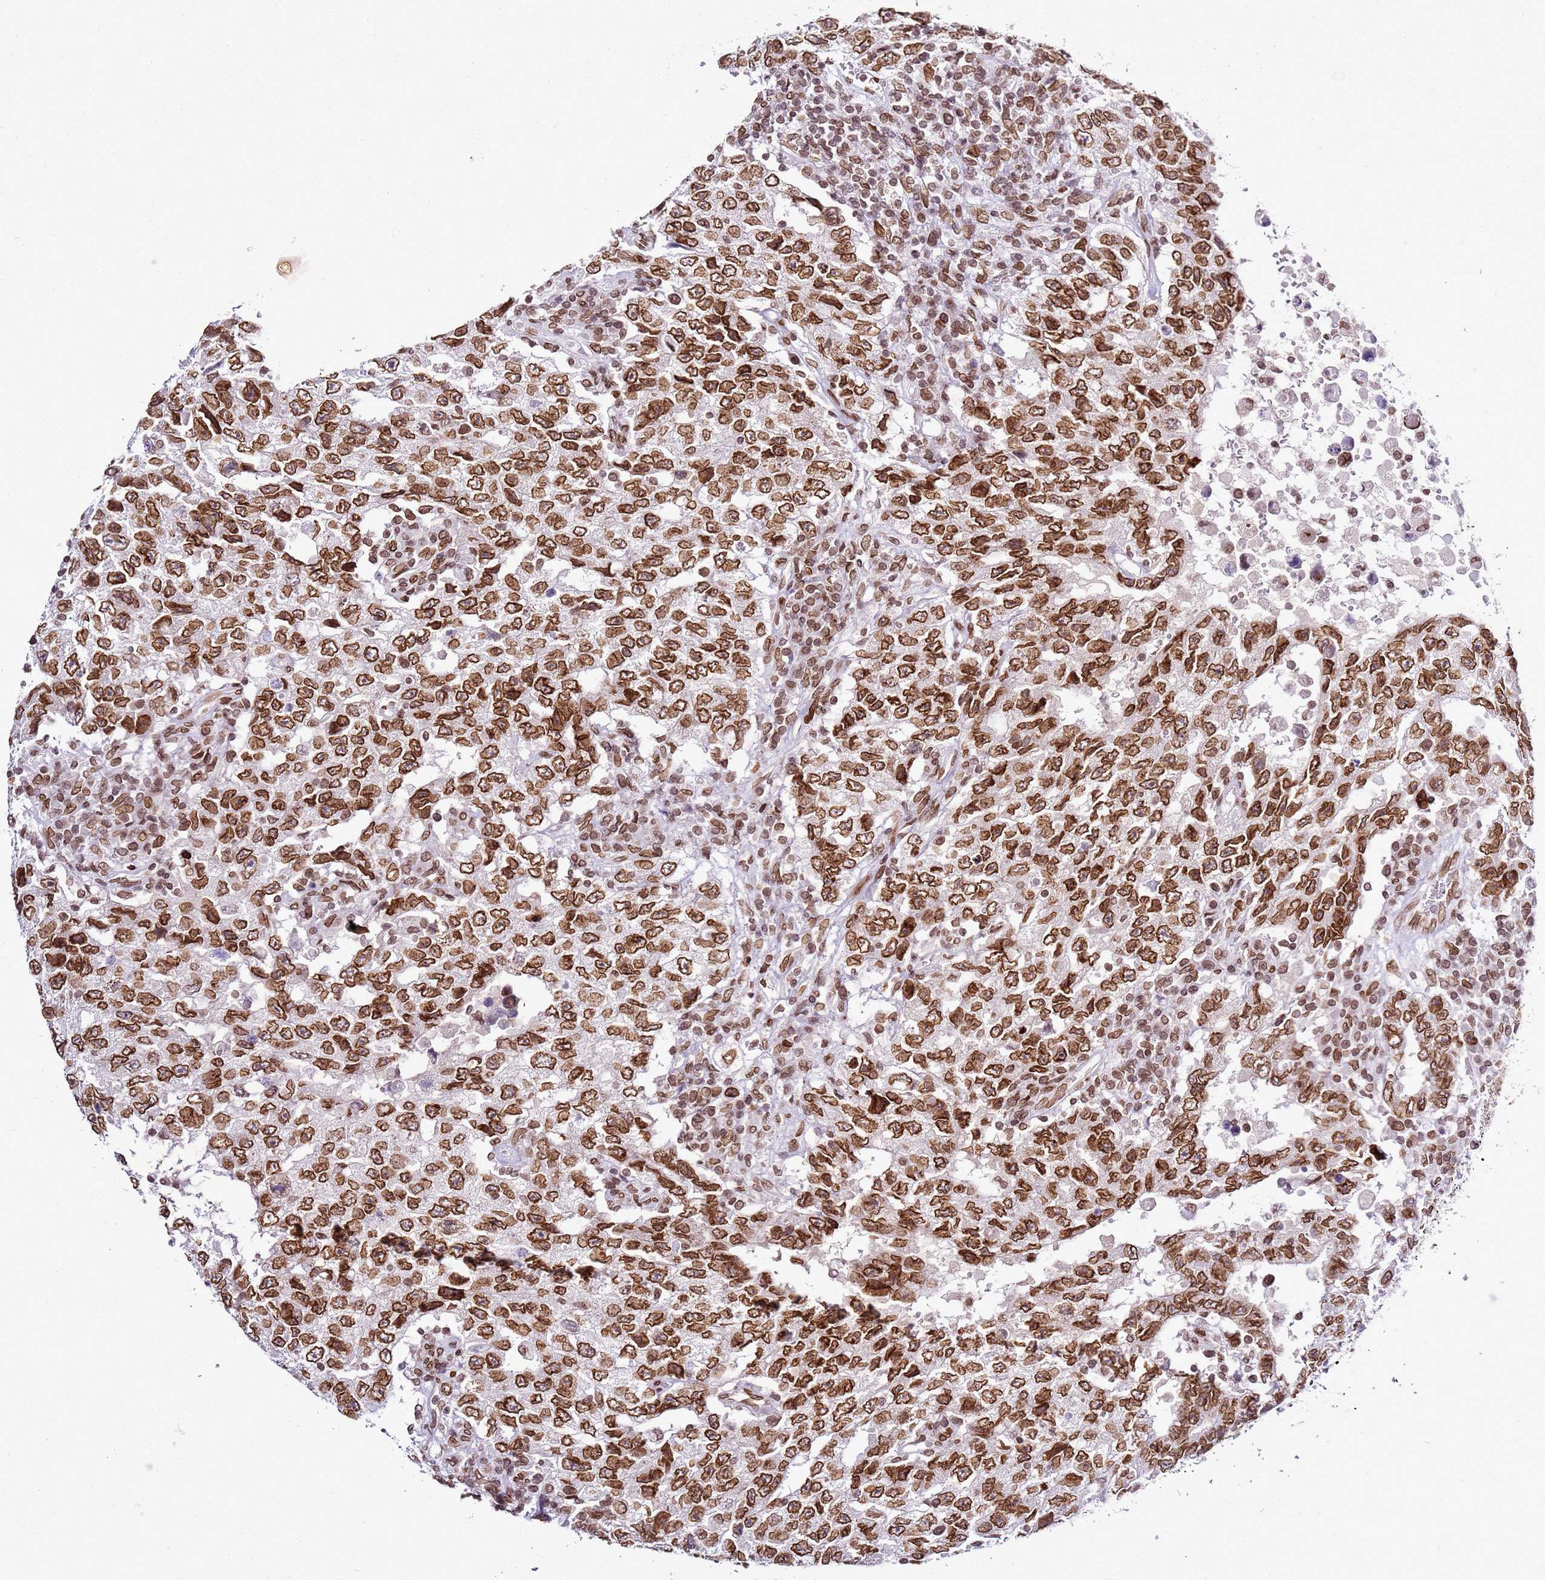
{"staining": {"intensity": "strong", "quantity": ">75%", "location": "cytoplasmic/membranous,nuclear"}, "tissue": "testis cancer", "cell_type": "Tumor cells", "image_type": "cancer", "snomed": [{"axis": "morphology", "description": "Carcinoma, Embryonal, NOS"}, {"axis": "topography", "description": "Testis"}], "caption": "A brown stain highlights strong cytoplasmic/membranous and nuclear positivity of a protein in human embryonal carcinoma (testis) tumor cells.", "gene": "POU6F1", "patient": {"sex": "male", "age": 26}}